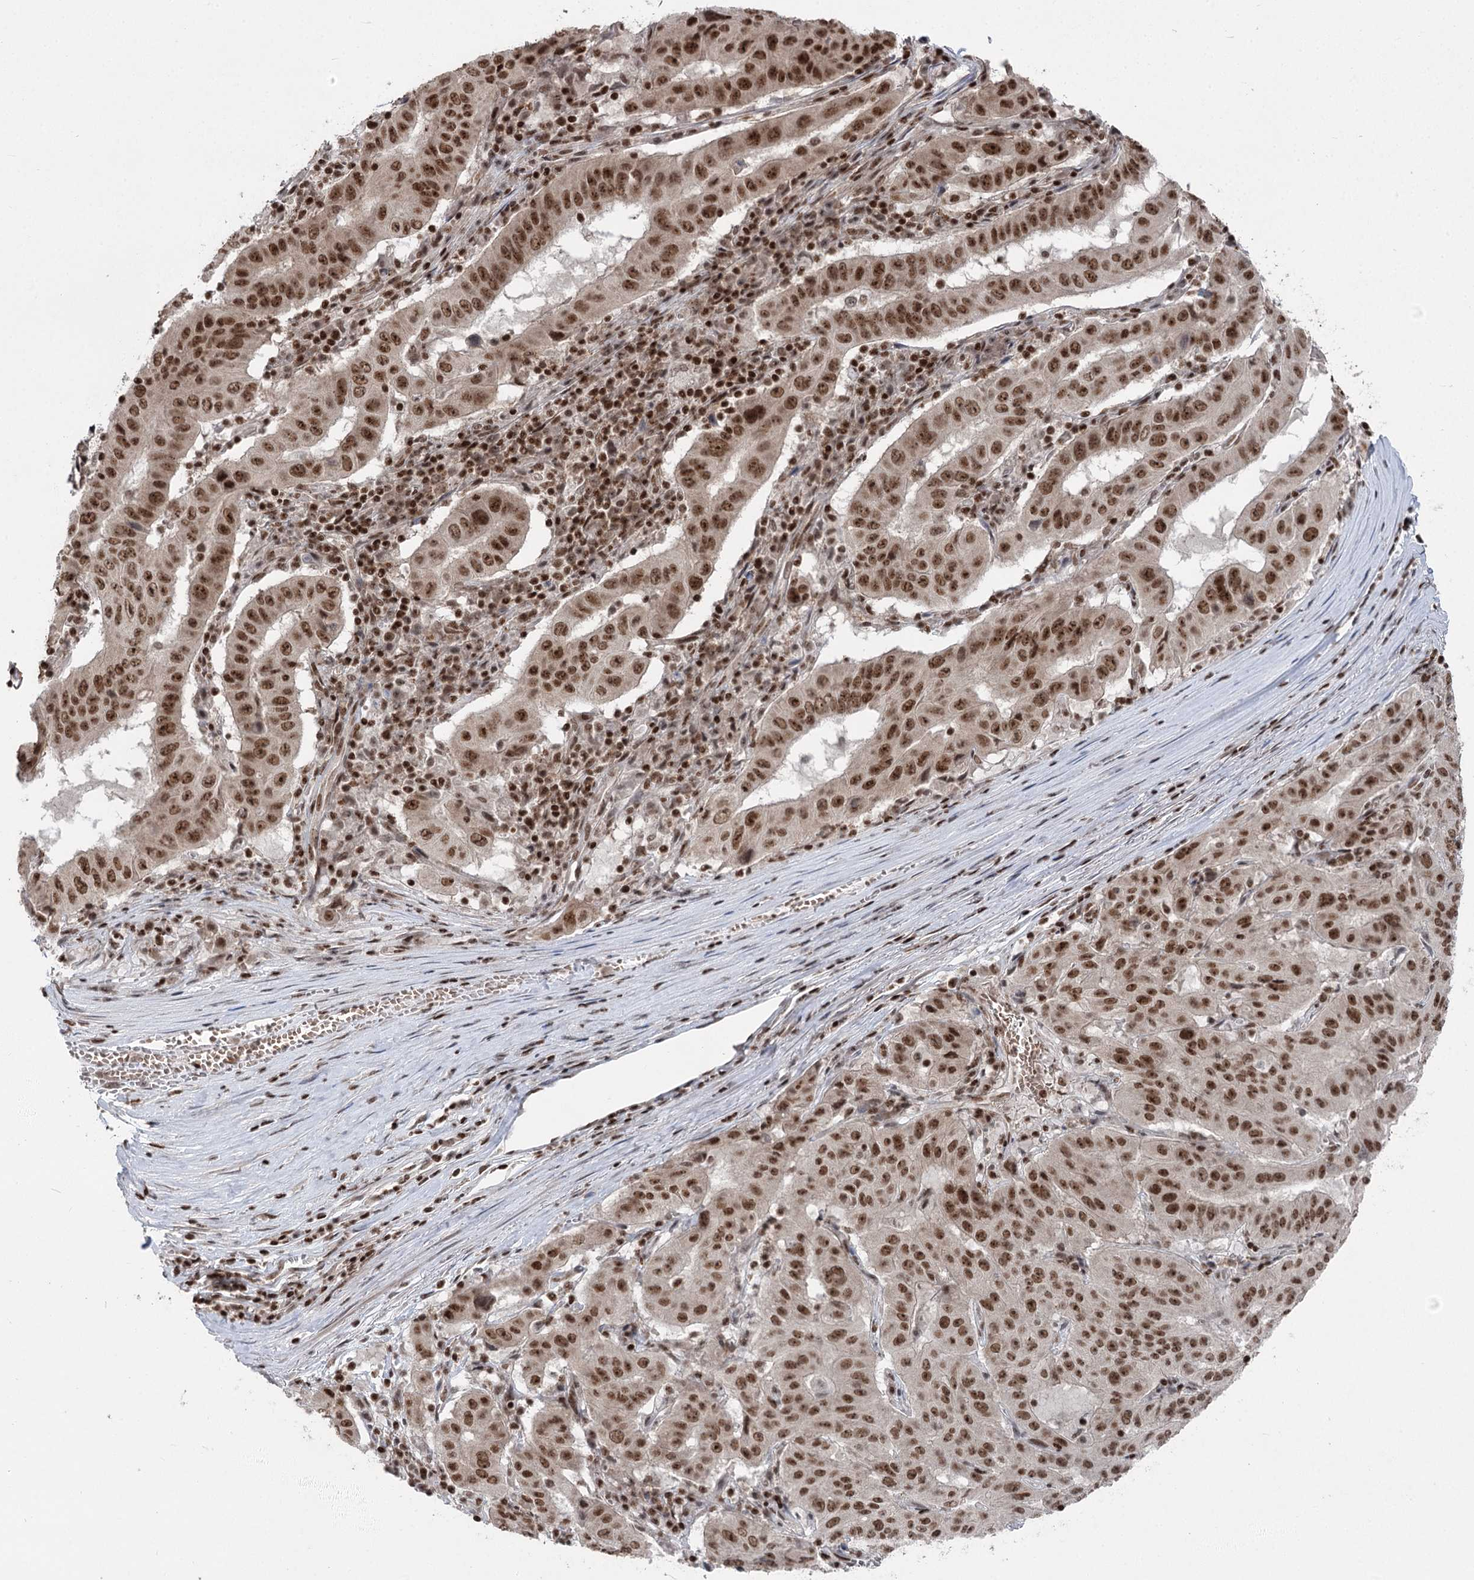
{"staining": {"intensity": "strong", "quantity": ">75%", "location": "nuclear"}, "tissue": "pancreatic cancer", "cell_type": "Tumor cells", "image_type": "cancer", "snomed": [{"axis": "morphology", "description": "Adenocarcinoma, NOS"}, {"axis": "topography", "description": "Pancreas"}], "caption": "Protein staining by immunohistochemistry (IHC) shows strong nuclear staining in about >75% of tumor cells in pancreatic cancer (adenocarcinoma). (DAB = brown stain, brightfield microscopy at high magnification).", "gene": "CGGBP1", "patient": {"sex": "male", "age": 63}}